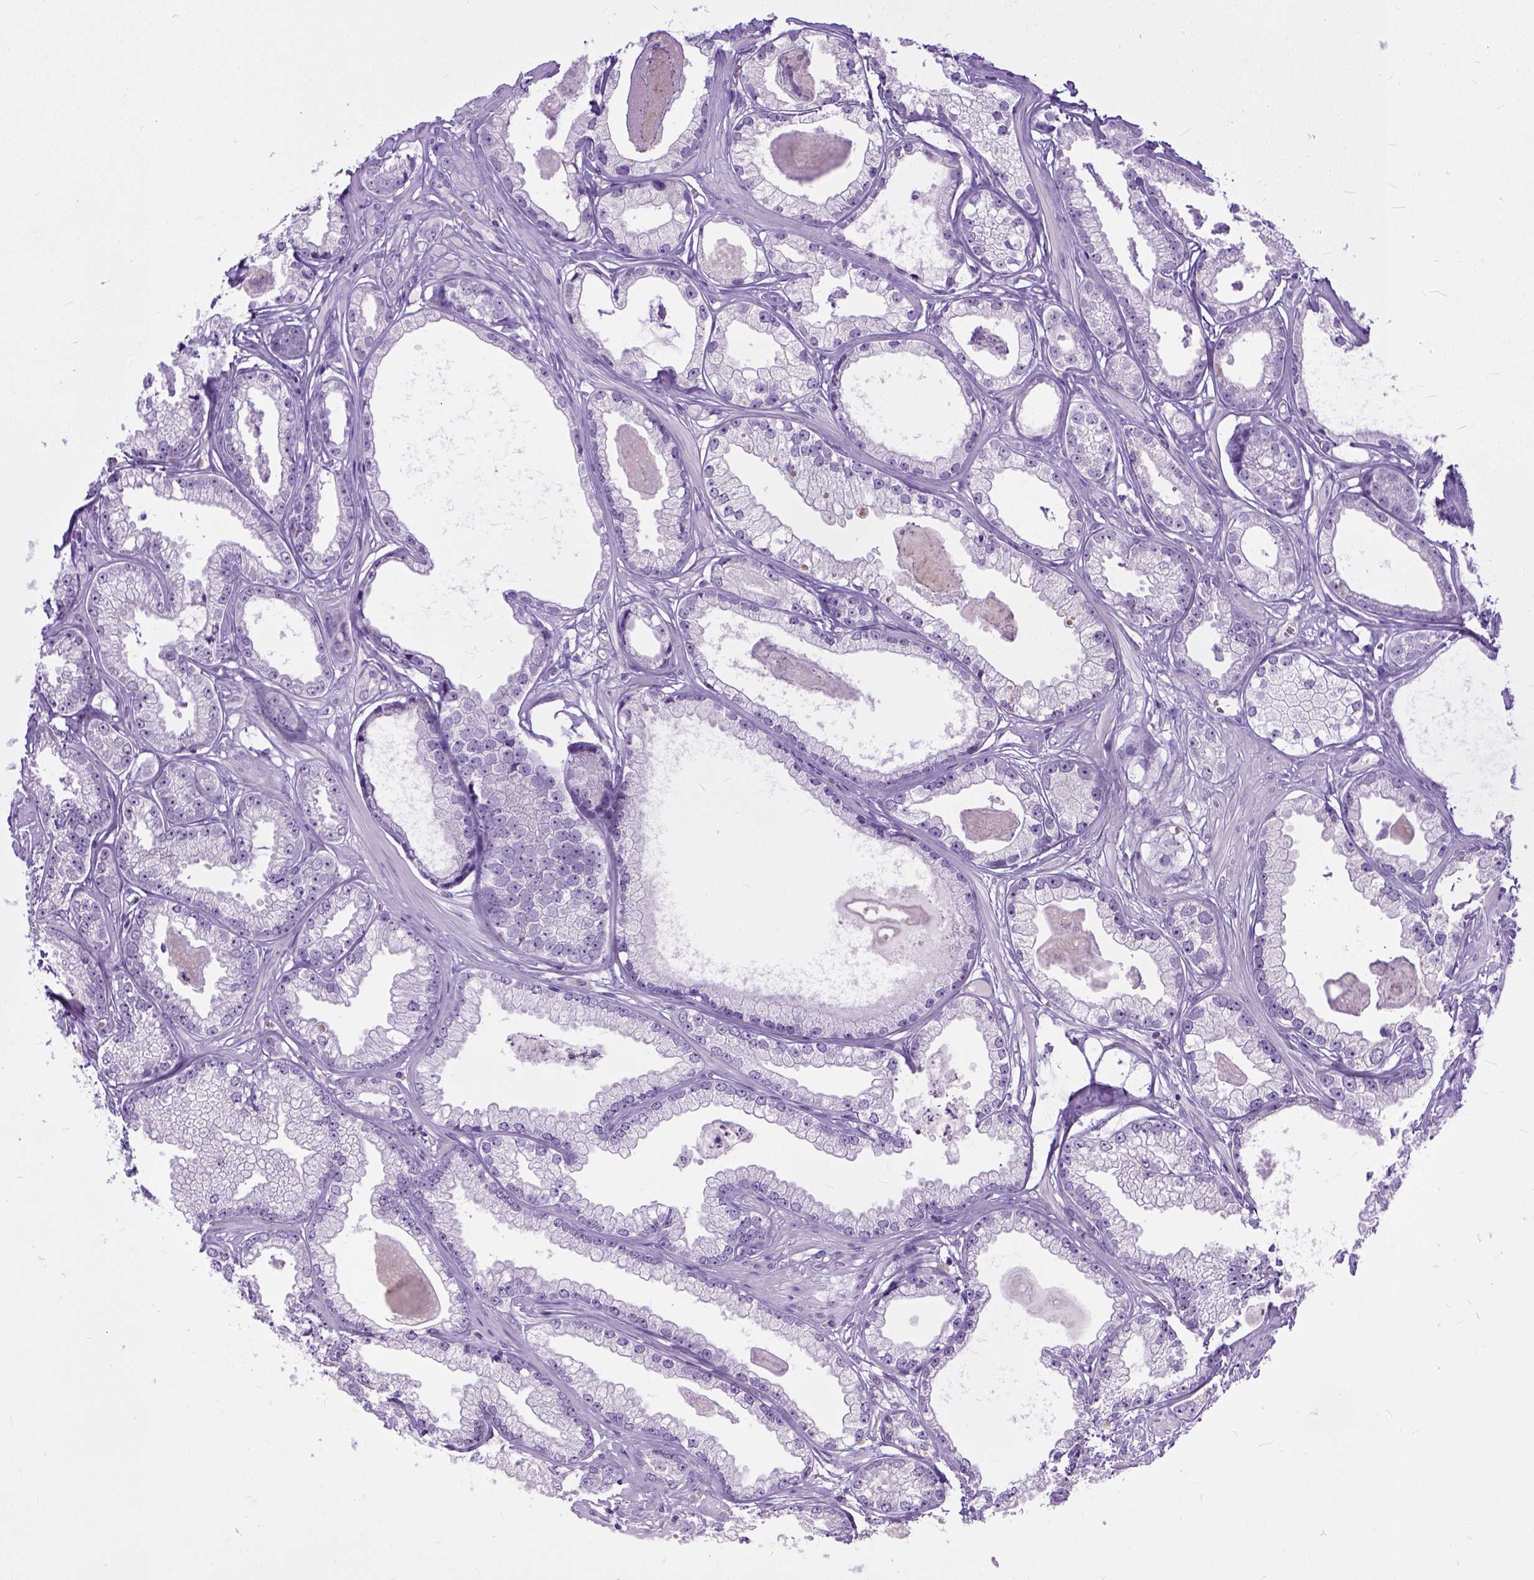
{"staining": {"intensity": "negative", "quantity": "none", "location": "none"}, "tissue": "prostate cancer", "cell_type": "Tumor cells", "image_type": "cancer", "snomed": [{"axis": "morphology", "description": "Adenocarcinoma, Low grade"}, {"axis": "topography", "description": "Prostate"}], "caption": "Prostate cancer (adenocarcinoma (low-grade)) stained for a protein using IHC displays no positivity tumor cells.", "gene": "ADGRF1", "patient": {"sex": "male", "age": 64}}